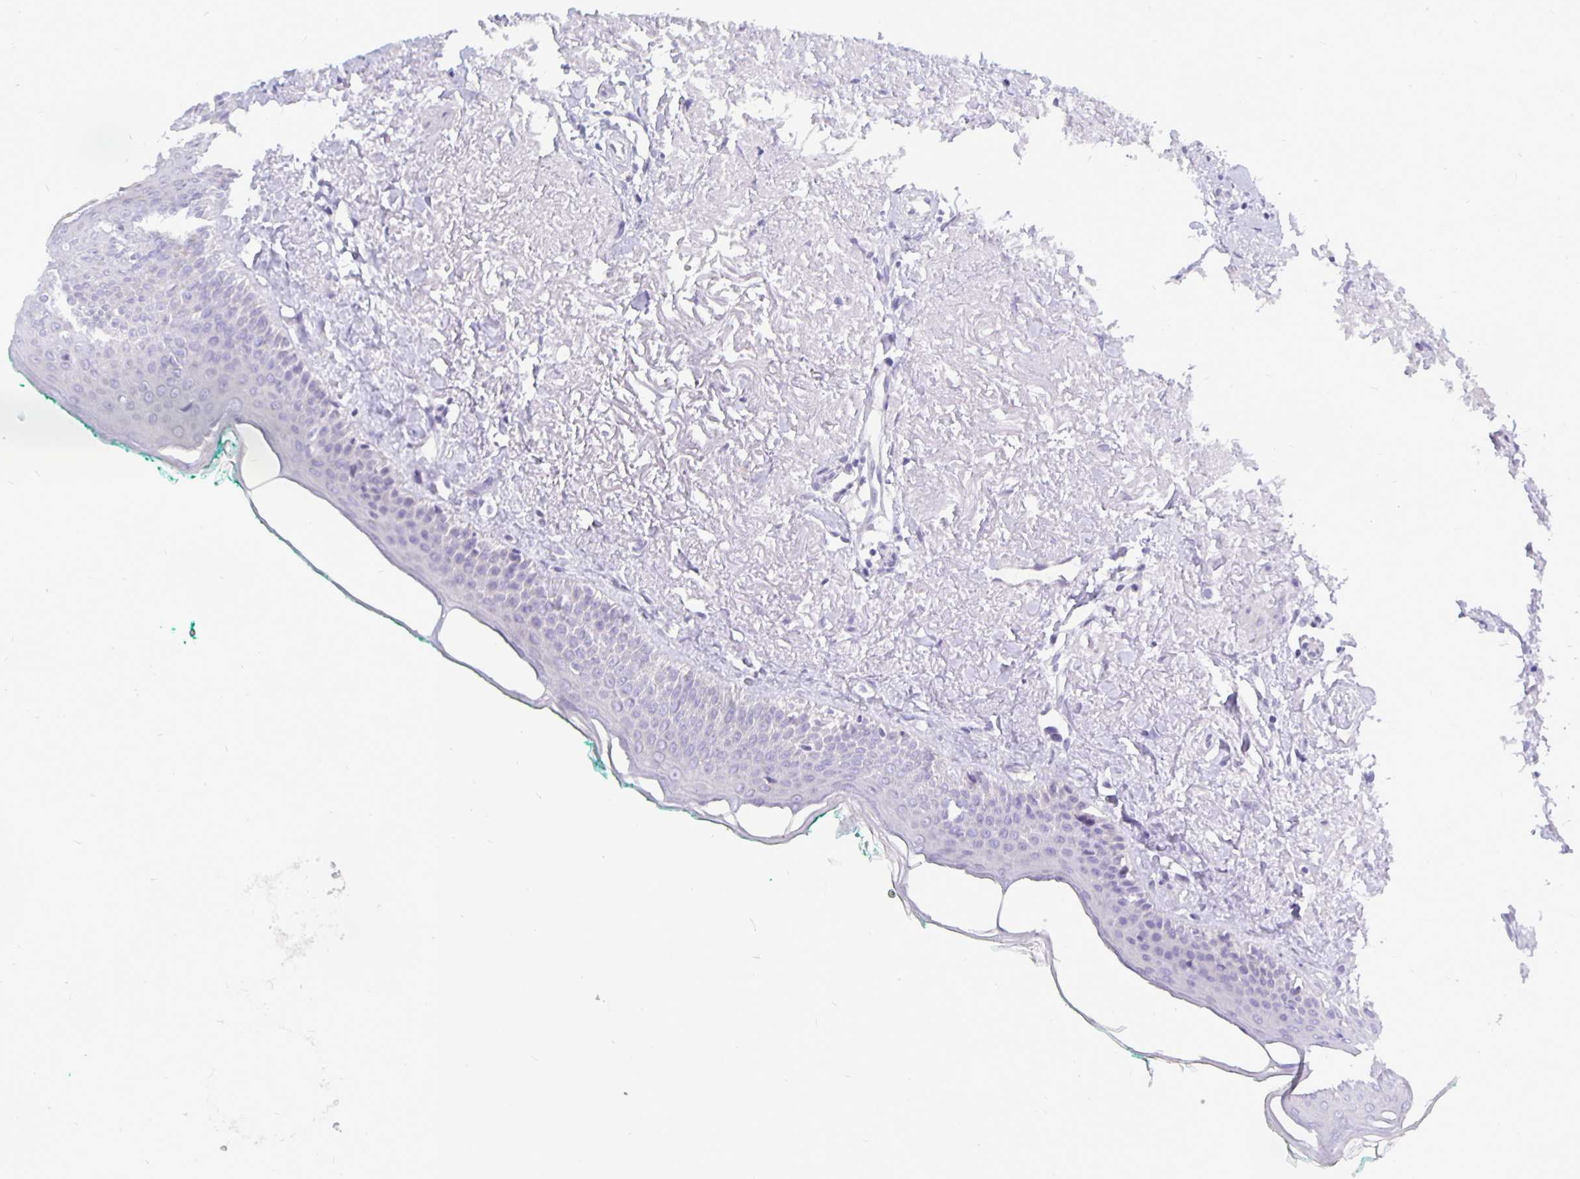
{"staining": {"intensity": "weak", "quantity": "<25%", "location": "cytoplasmic/membranous"}, "tissue": "oral mucosa", "cell_type": "Squamous epithelial cells", "image_type": "normal", "snomed": [{"axis": "morphology", "description": "Normal tissue, NOS"}, {"axis": "topography", "description": "Oral tissue"}], "caption": "Immunohistochemistry (IHC) photomicrograph of normal human oral mucosa stained for a protein (brown), which shows no staining in squamous epithelial cells. Brightfield microscopy of immunohistochemistry stained with DAB (3,3'-diaminobenzidine) (brown) and hematoxylin (blue), captured at high magnification.", "gene": "ERBB2", "patient": {"sex": "female", "age": 70}}